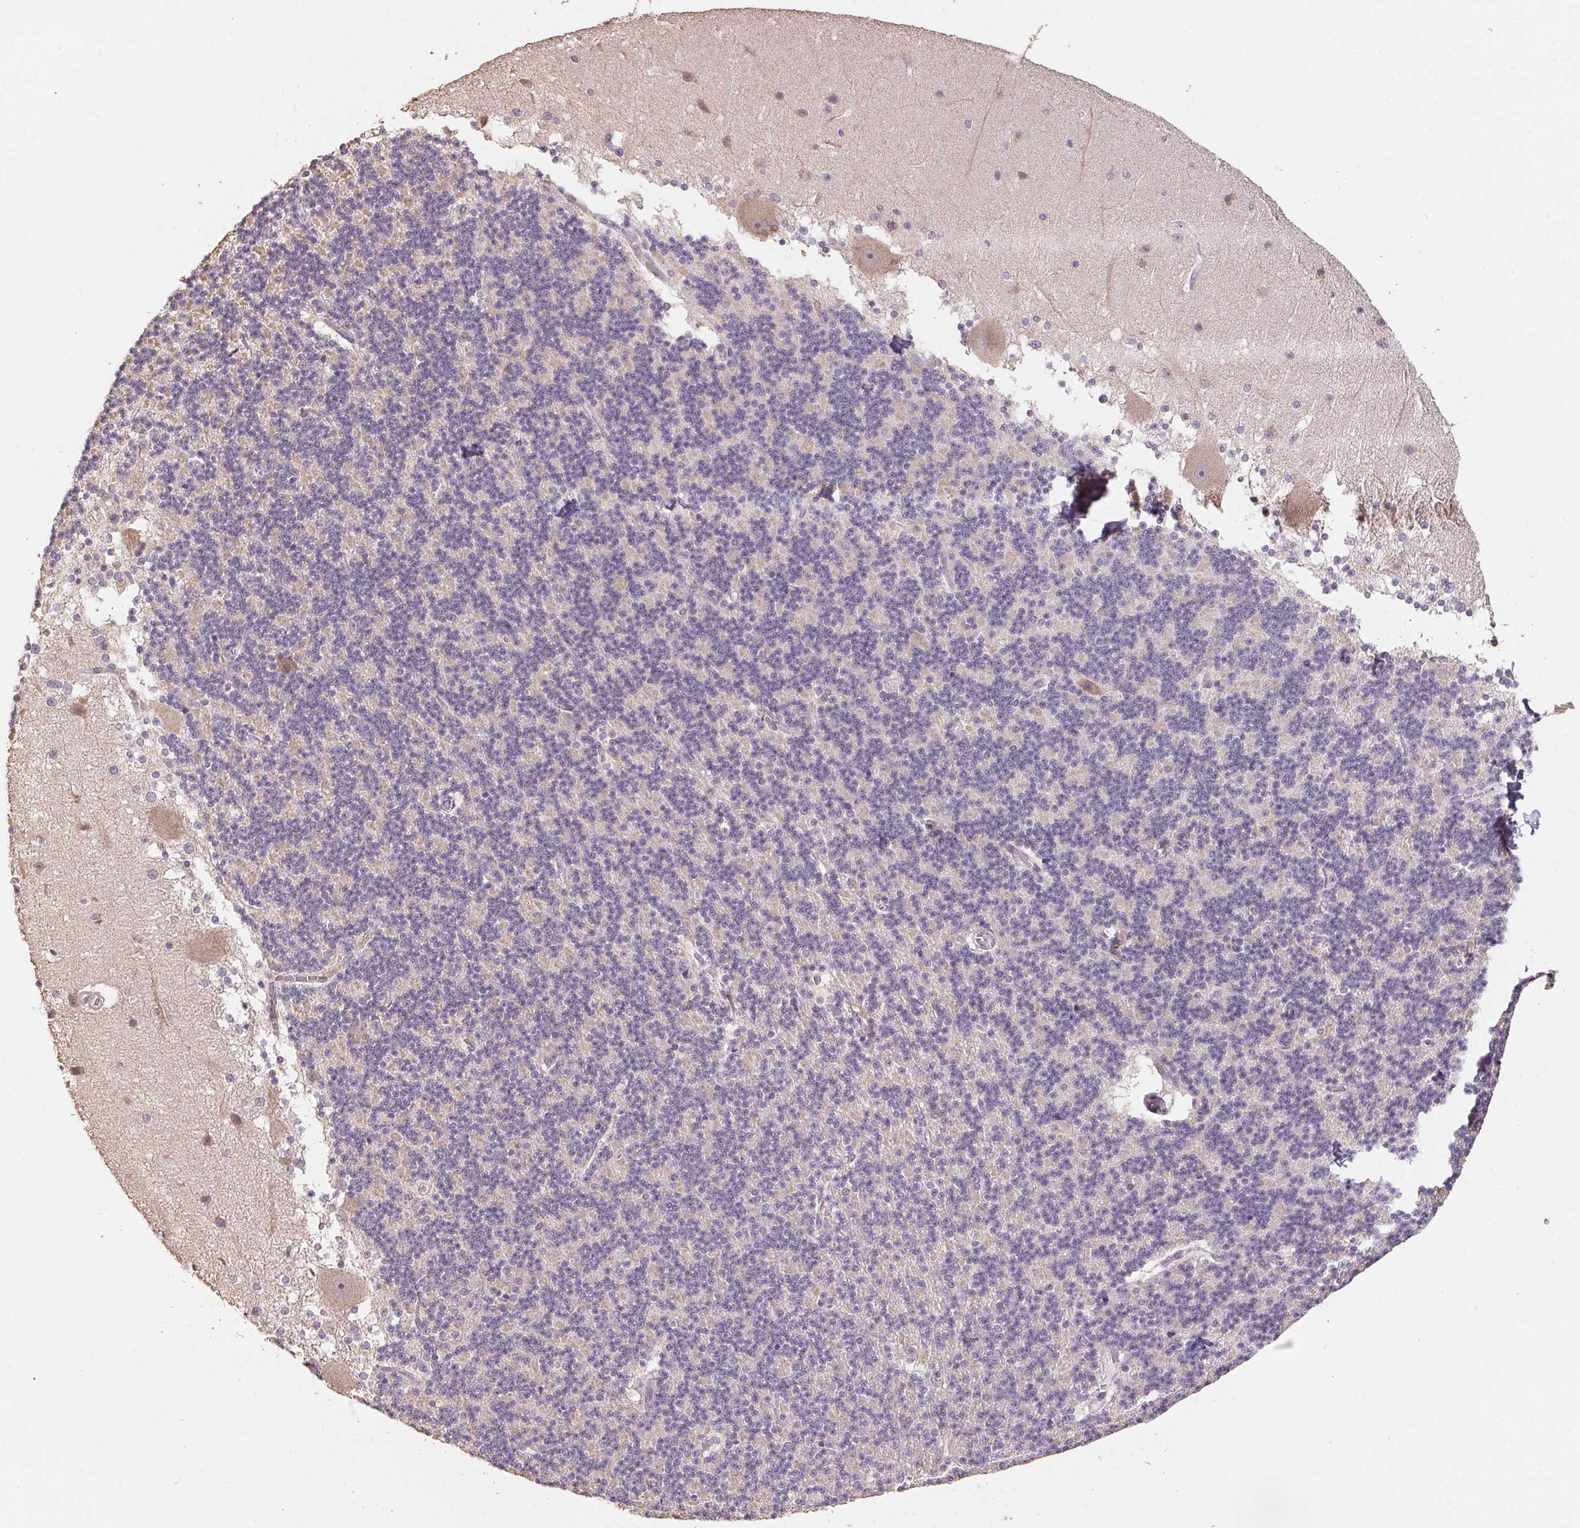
{"staining": {"intensity": "negative", "quantity": "none", "location": "none"}, "tissue": "cerebellum", "cell_type": "Cells in granular layer", "image_type": "normal", "snomed": [{"axis": "morphology", "description": "Normal tissue, NOS"}, {"axis": "topography", "description": "Cerebellum"}], "caption": "Immunohistochemistry micrograph of unremarkable cerebellum stained for a protein (brown), which displays no expression in cells in granular layer.", "gene": "CENPF", "patient": {"sex": "female", "age": 19}}